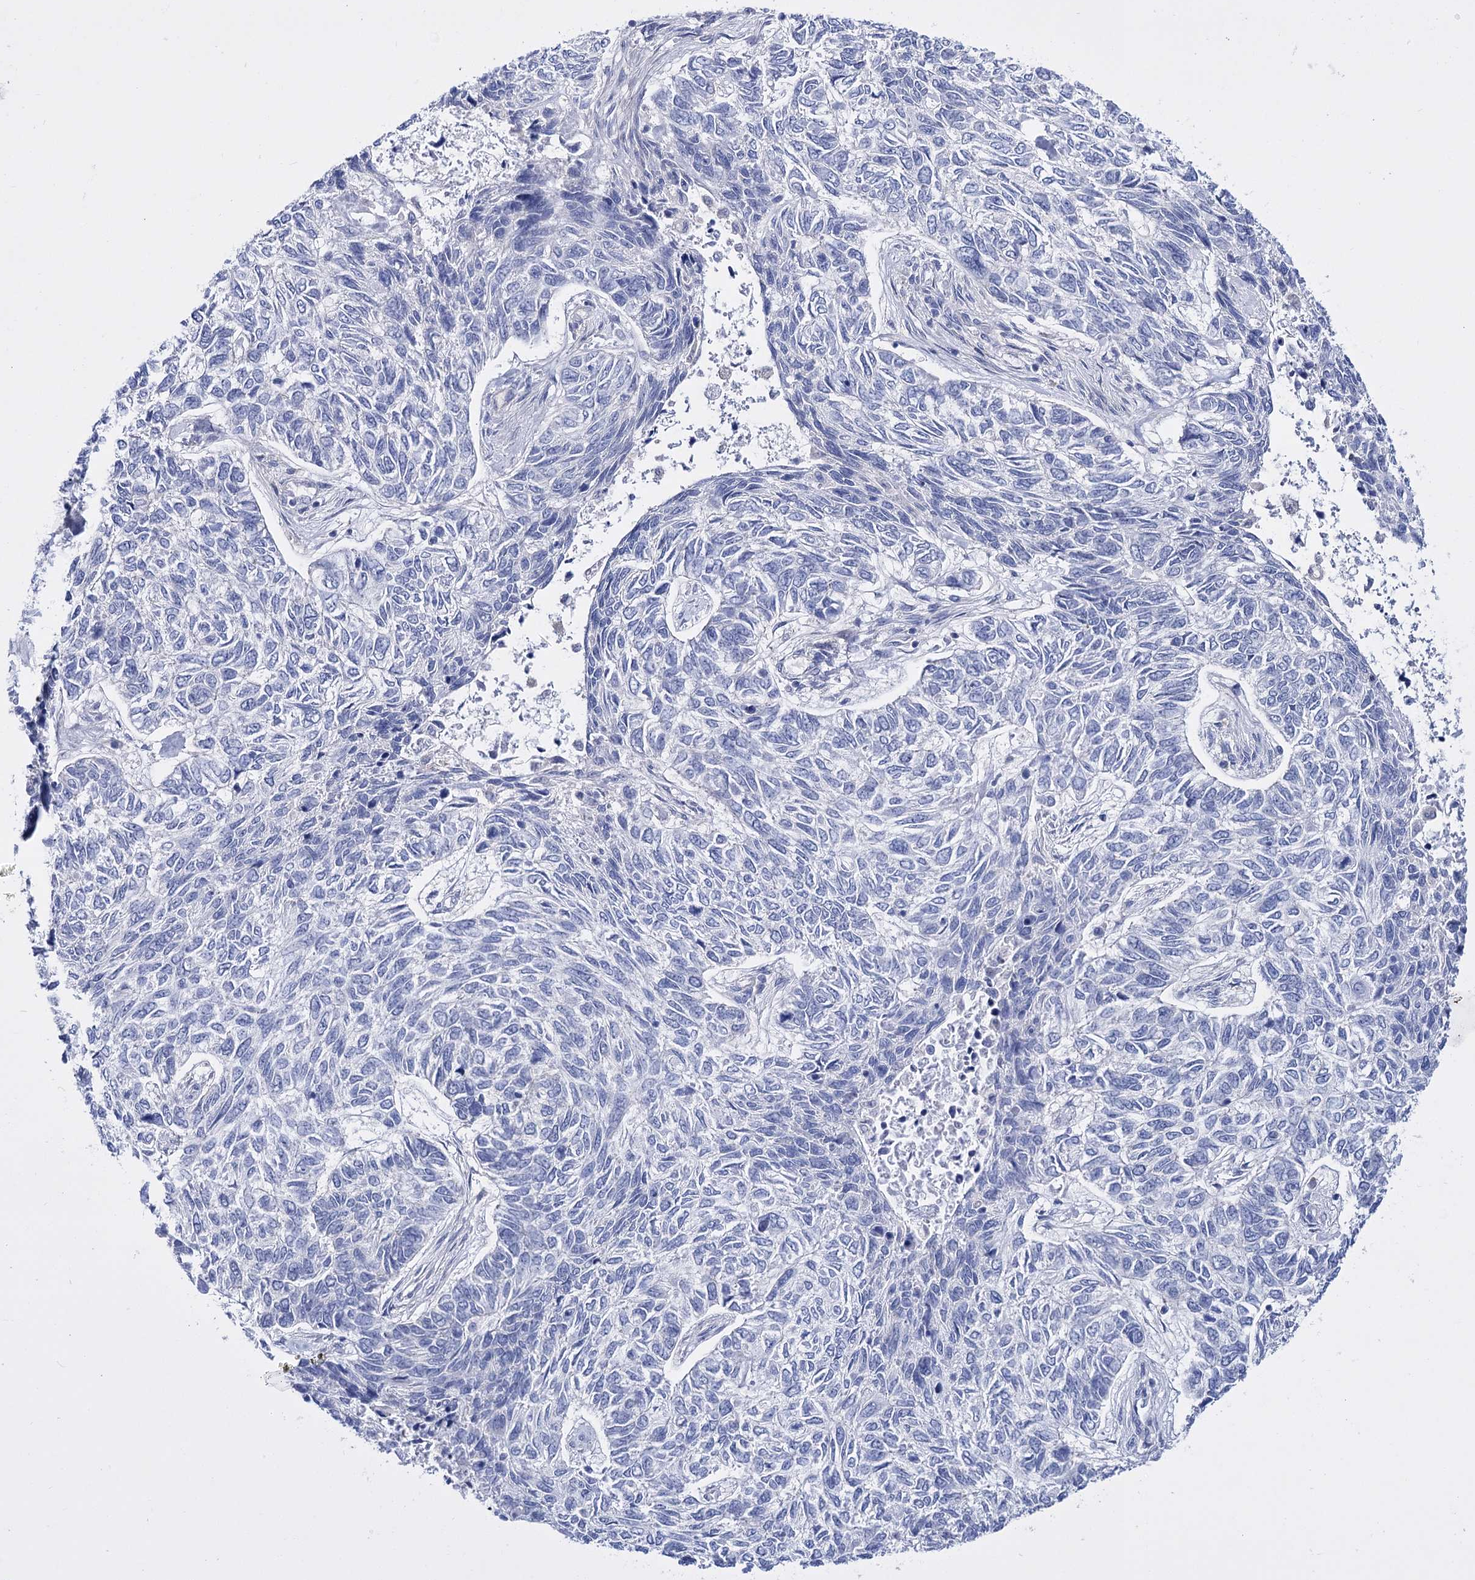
{"staining": {"intensity": "negative", "quantity": "none", "location": "none"}, "tissue": "skin cancer", "cell_type": "Tumor cells", "image_type": "cancer", "snomed": [{"axis": "morphology", "description": "Basal cell carcinoma"}, {"axis": "topography", "description": "Skin"}], "caption": "Human skin cancer stained for a protein using immunohistochemistry (IHC) exhibits no staining in tumor cells.", "gene": "LRRC34", "patient": {"sex": "female", "age": 65}}